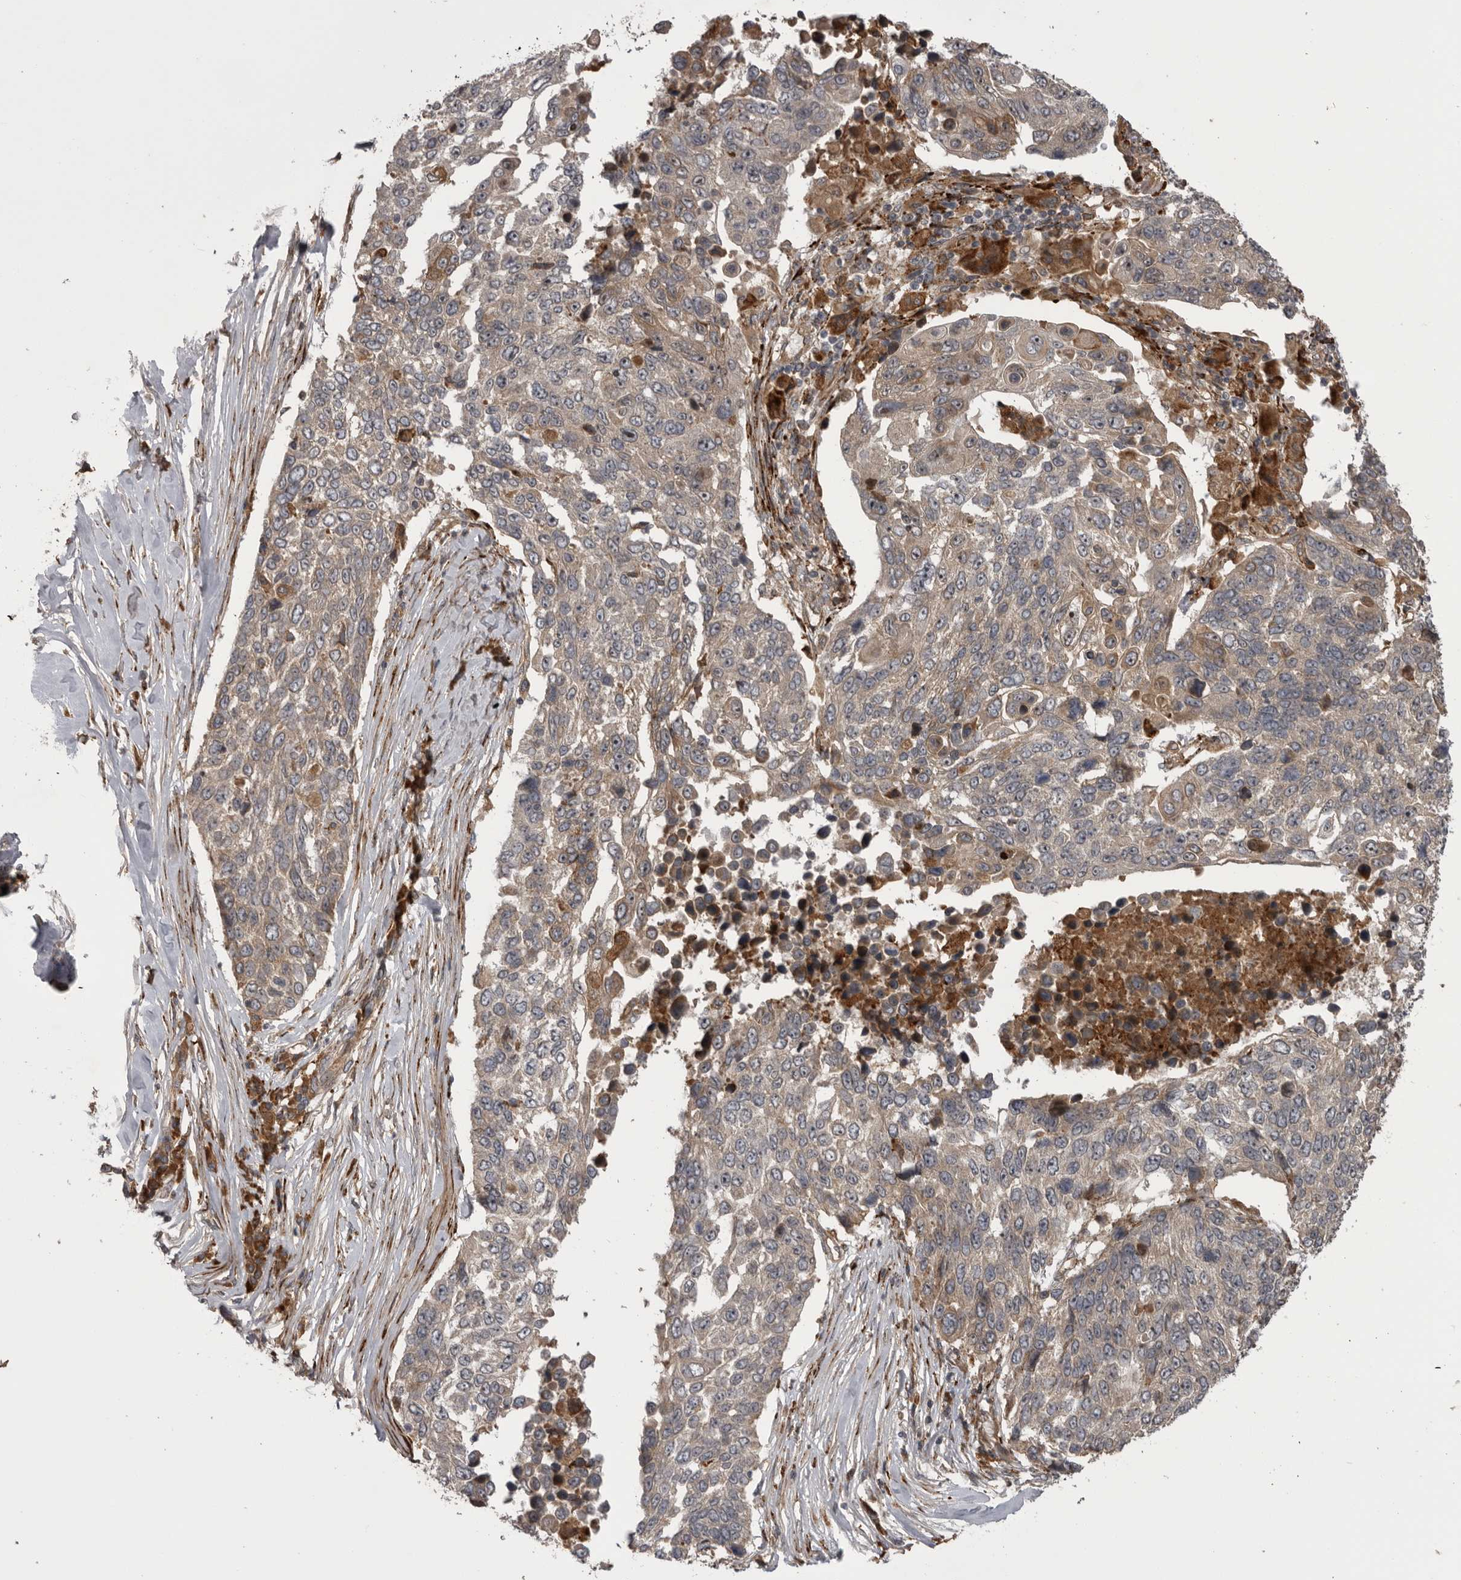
{"staining": {"intensity": "weak", "quantity": "<25%", "location": "cytoplasmic/membranous"}, "tissue": "lung cancer", "cell_type": "Tumor cells", "image_type": "cancer", "snomed": [{"axis": "morphology", "description": "Squamous cell carcinoma, NOS"}, {"axis": "topography", "description": "Lung"}], "caption": "Immunohistochemical staining of squamous cell carcinoma (lung) displays no significant expression in tumor cells. (Stains: DAB (3,3'-diaminobenzidine) immunohistochemistry (IHC) with hematoxylin counter stain, Microscopy: brightfield microscopy at high magnification).", "gene": "RAB3GAP2", "patient": {"sex": "male", "age": 66}}